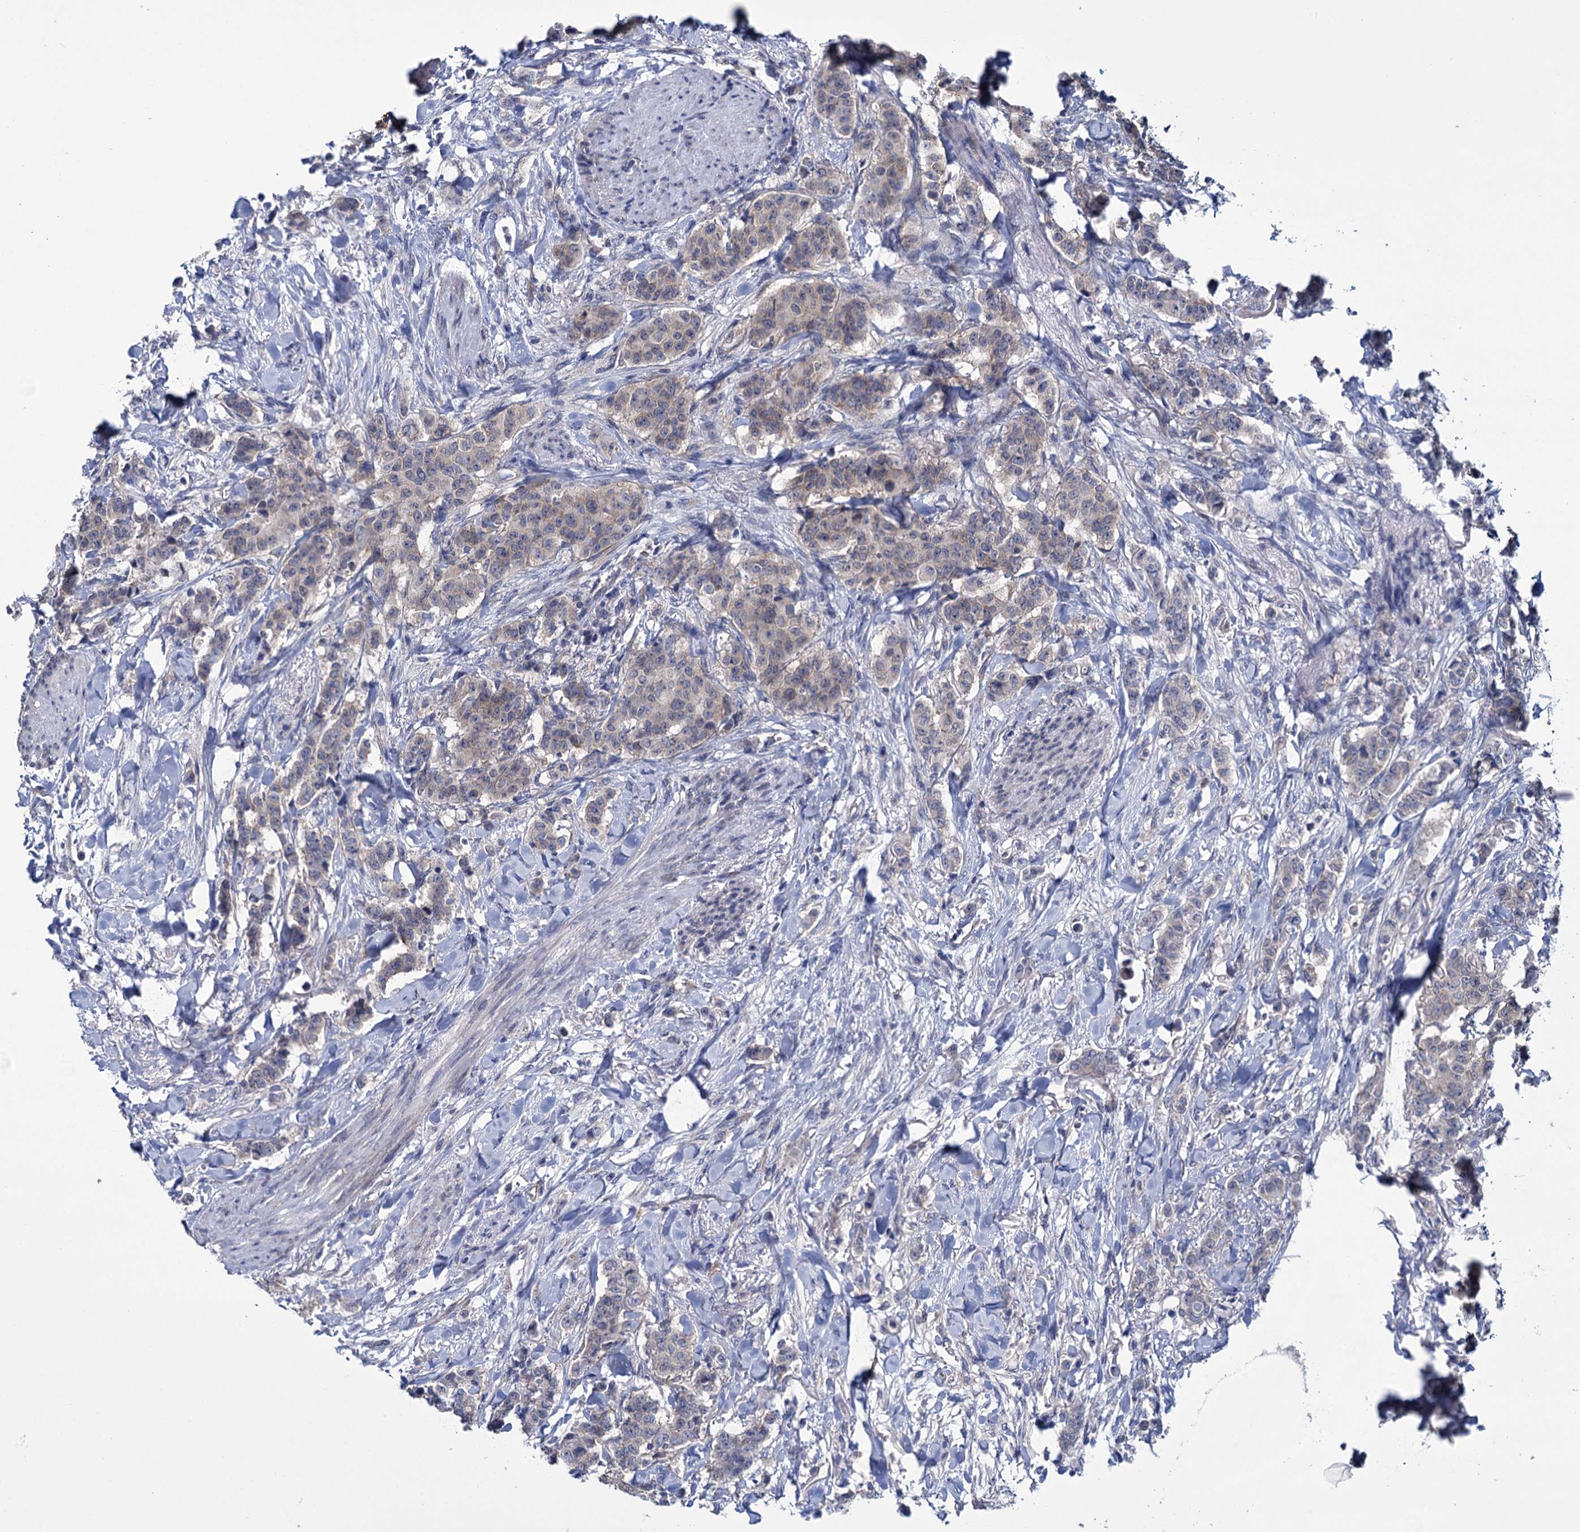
{"staining": {"intensity": "weak", "quantity": "<25%", "location": "cytoplasmic/membranous"}, "tissue": "breast cancer", "cell_type": "Tumor cells", "image_type": "cancer", "snomed": [{"axis": "morphology", "description": "Duct carcinoma"}, {"axis": "topography", "description": "Breast"}], "caption": "High magnification brightfield microscopy of breast cancer (infiltrating ductal carcinoma) stained with DAB (3,3'-diaminobenzidine) (brown) and counterstained with hematoxylin (blue): tumor cells show no significant expression.", "gene": "GSTM2", "patient": {"sex": "female", "age": 40}}